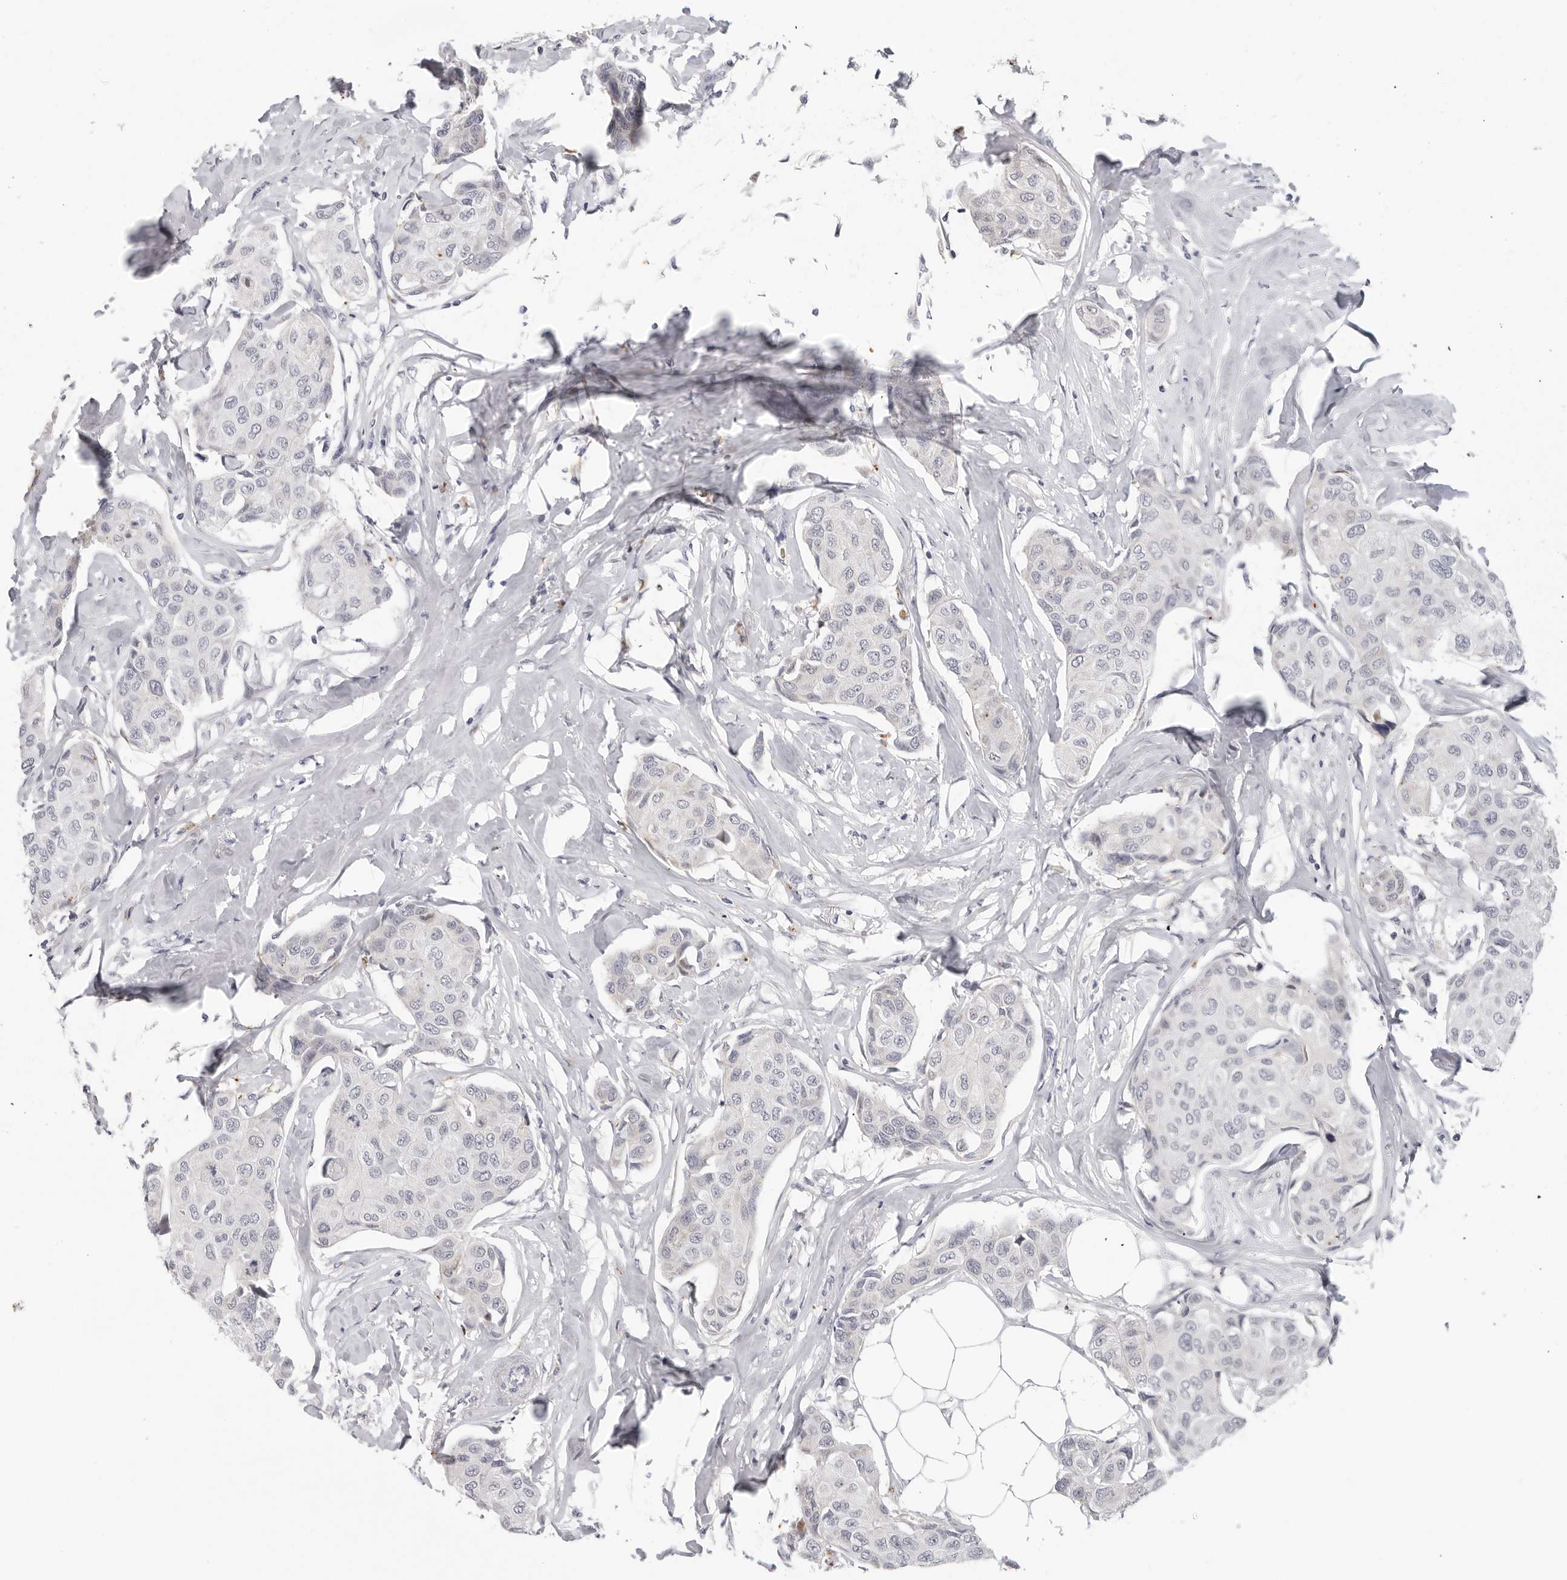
{"staining": {"intensity": "negative", "quantity": "none", "location": "none"}, "tissue": "breast cancer", "cell_type": "Tumor cells", "image_type": "cancer", "snomed": [{"axis": "morphology", "description": "Duct carcinoma"}, {"axis": "topography", "description": "Breast"}], "caption": "Intraductal carcinoma (breast) was stained to show a protein in brown. There is no significant staining in tumor cells. (Stains: DAB (3,3'-diaminobenzidine) immunohistochemistry with hematoxylin counter stain, Microscopy: brightfield microscopy at high magnification).", "gene": "ZNF502", "patient": {"sex": "female", "age": 80}}